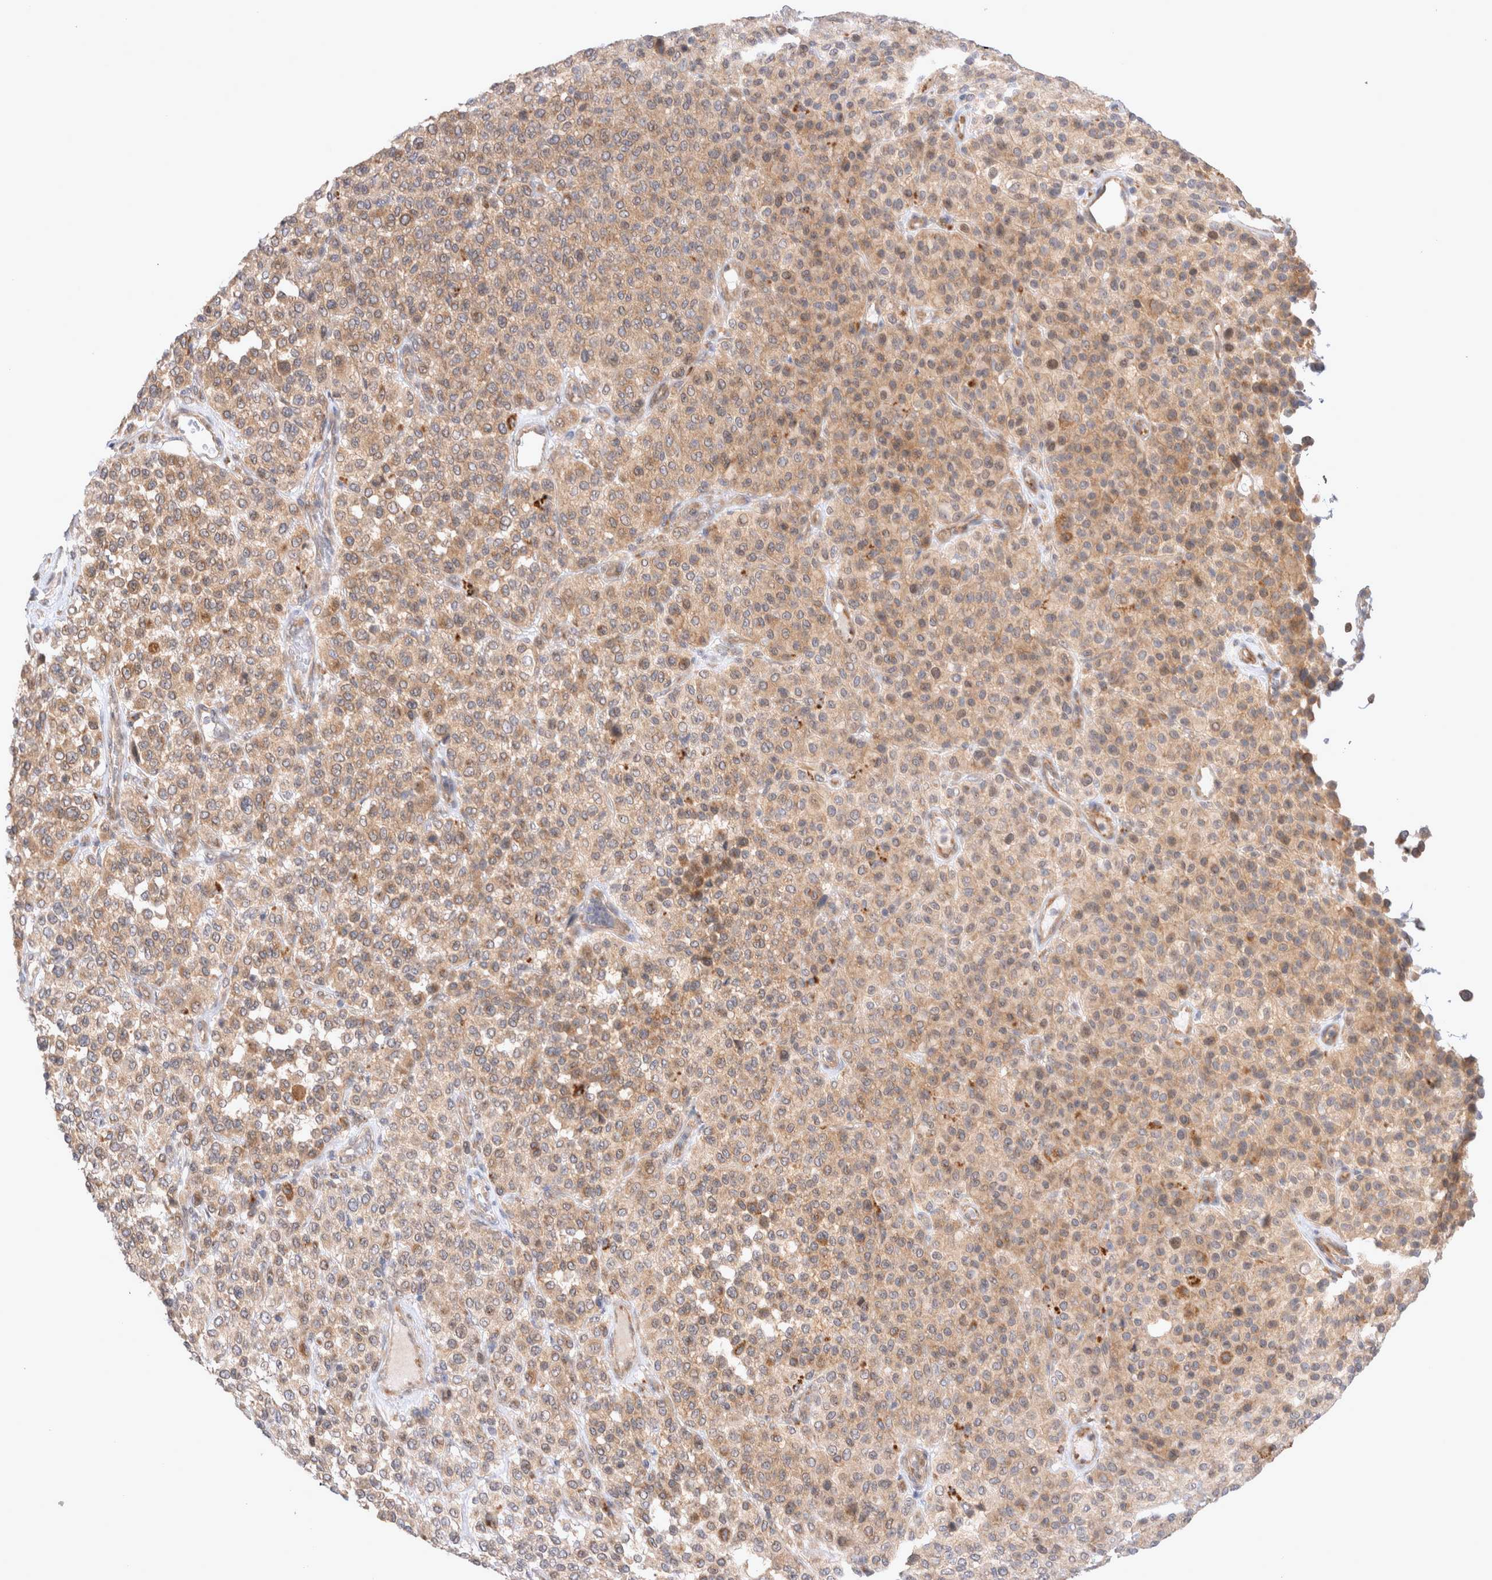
{"staining": {"intensity": "moderate", "quantity": ">75%", "location": "cytoplasmic/membranous"}, "tissue": "melanoma", "cell_type": "Tumor cells", "image_type": "cancer", "snomed": [{"axis": "morphology", "description": "Malignant melanoma, Metastatic site"}, {"axis": "topography", "description": "Pancreas"}], "caption": "There is medium levels of moderate cytoplasmic/membranous staining in tumor cells of malignant melanoma (metastatic site), as demonstrated by immunohistochemical staining (brown color).", "gene": "NPC1", "patient": {"sex": "female", "age": 30}}